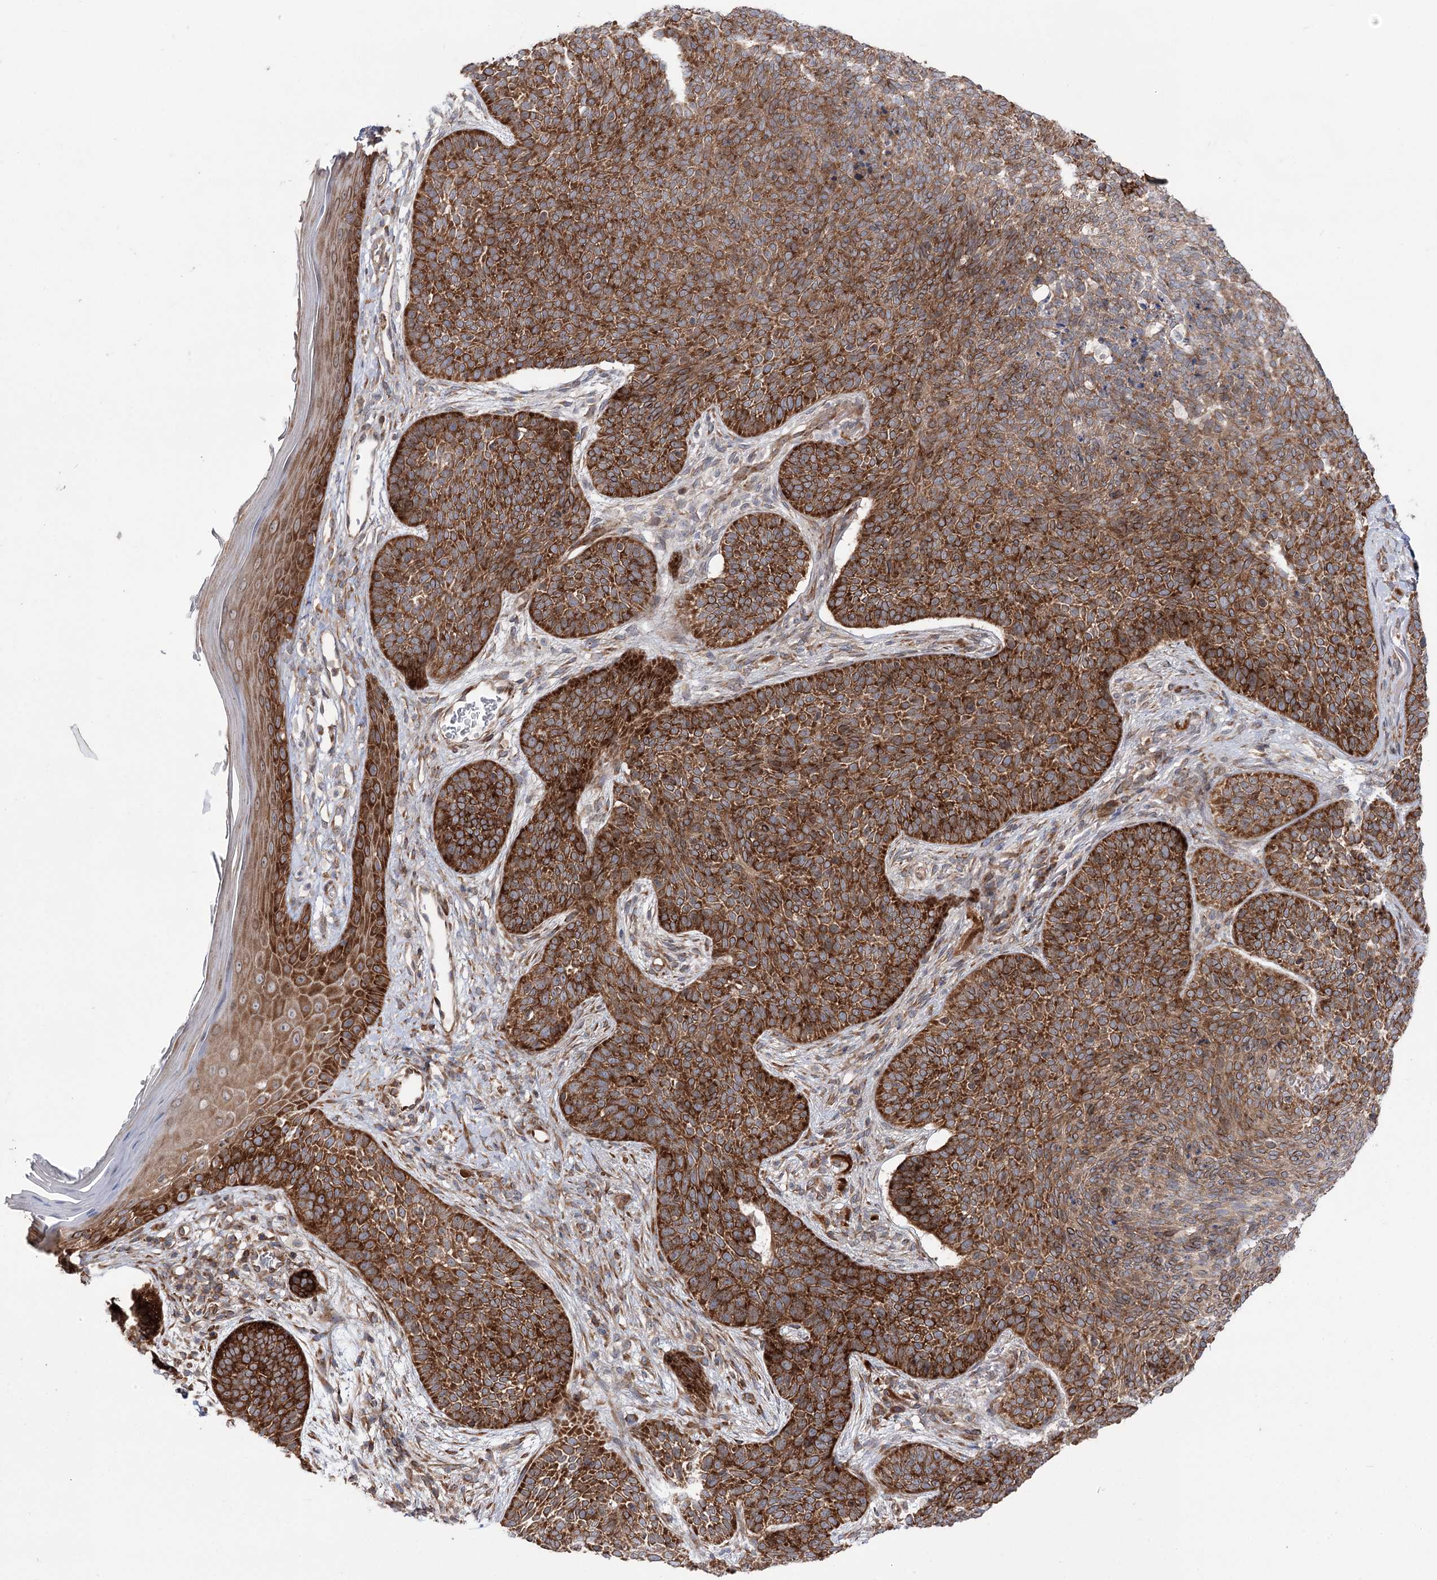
{"staining": {"intensity": "strong", "quantity": ">75%", "location": "cytoplasmic/membranous"}, "tissue": "skin cancer", "cell_type": "Tumor cells", "image_type": "cancer", "snomed": [{"axis": "morphology", "description": "Basal cell carcinoma"}, {"axis": "topography", "description": "Skin"}], "caption": "Immunohistochemistry (DAB) staining of human skin basal cell carcinoma demonstrates strong cytoplasmic/membranous protein staining in approximately >75% of tumor cells.", "gene": "VWA2", "patient": {"sex": "male", "age": 85}}